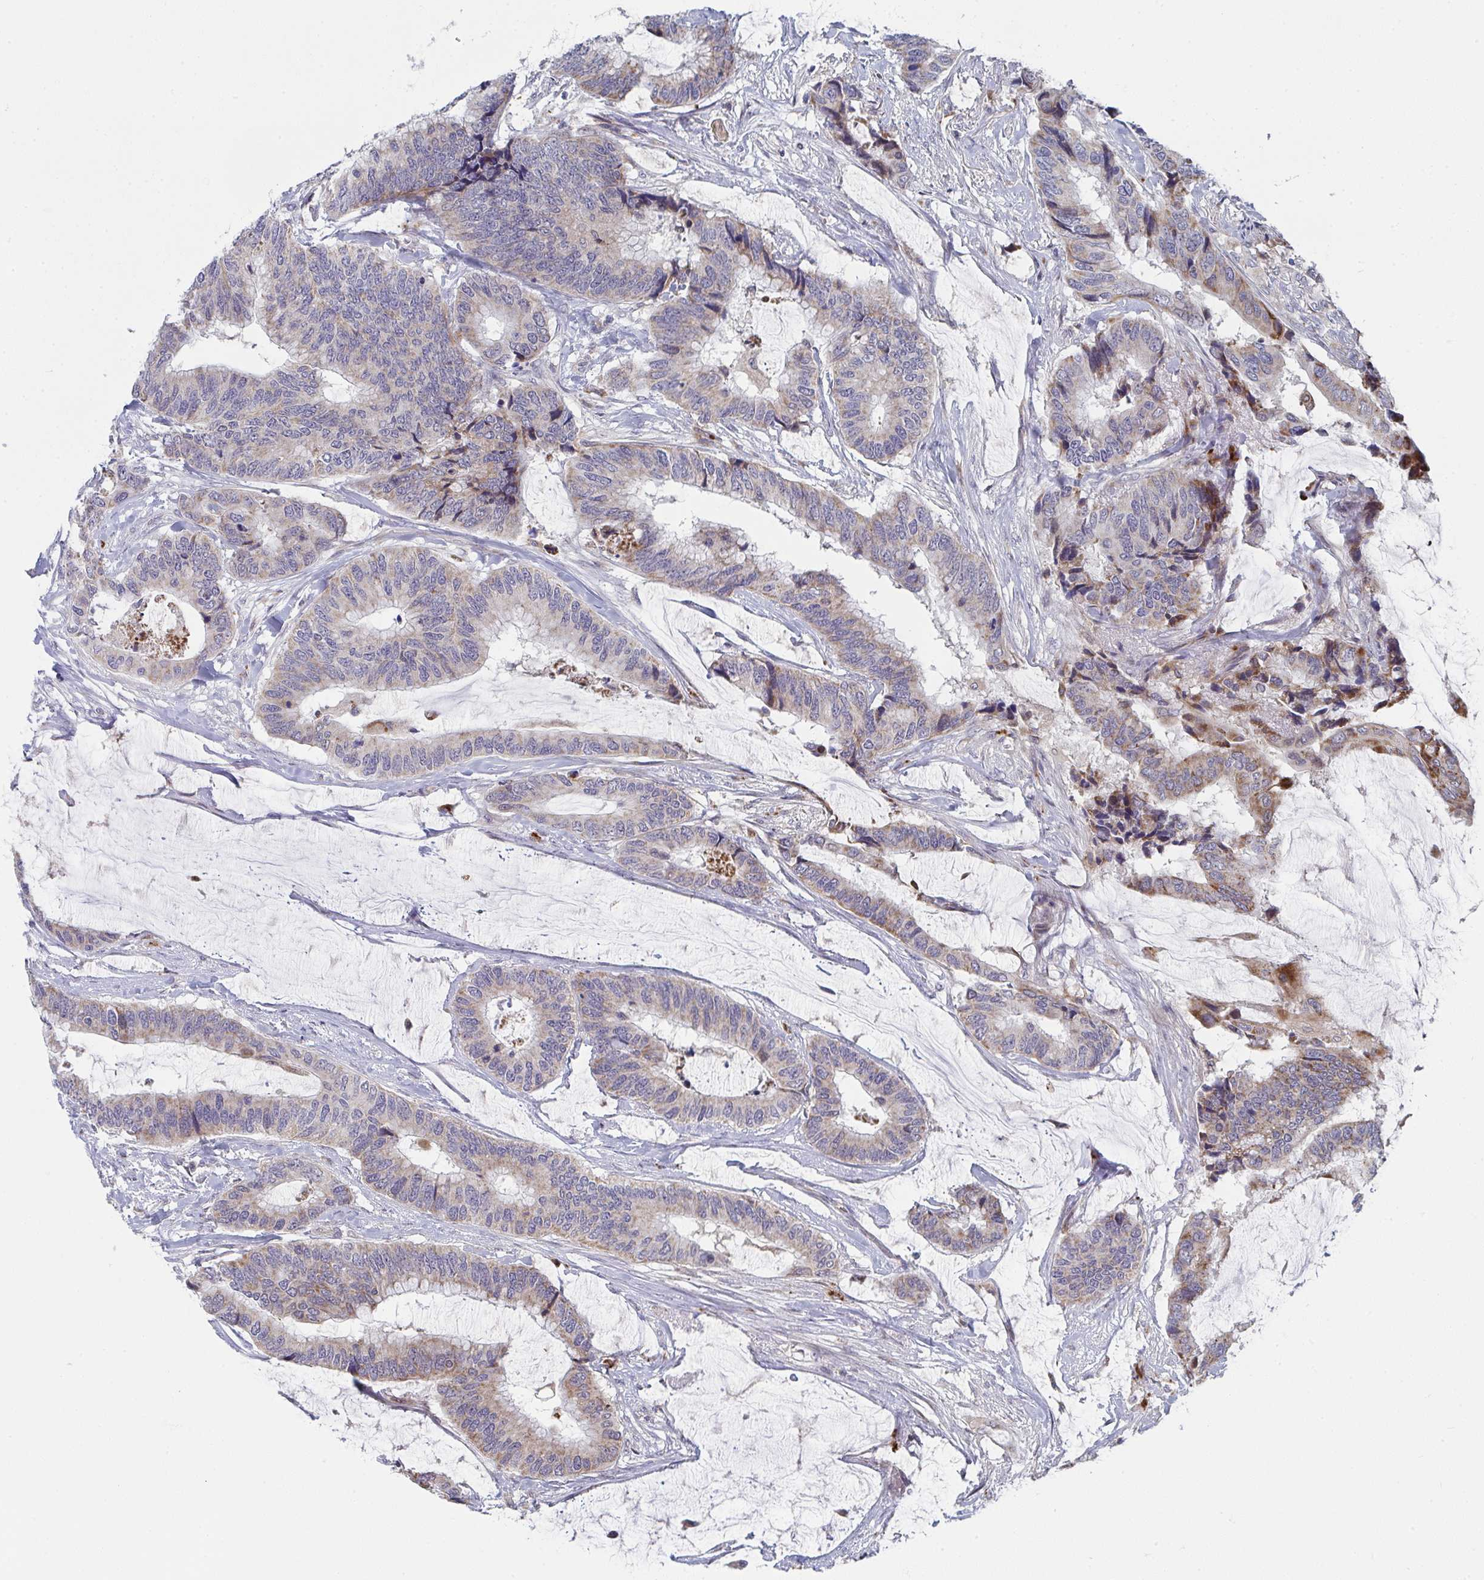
{"staining": {"intensity": "weak", "quantity": "25%-75%", "location": "cytoplasmic/membranous"}, "tissue": "colorectal cancer", "cell_type": "Tumor cells", "image_type": "cancer", "snomed": [{"axis": "morphology", "description": "Adenocarcinoma, NOS"}, {"axis": "topography", "description": "Rectum"}], "caption": "Immunohistochemical staining of colorectal cancer (adenocarcinoma) shows low levels of weak cytoplasmic/membranous staining in about 25%-75% of tumor cells.", "gene": "VWDE", "patient": {"sex": "female", "age": 59}}